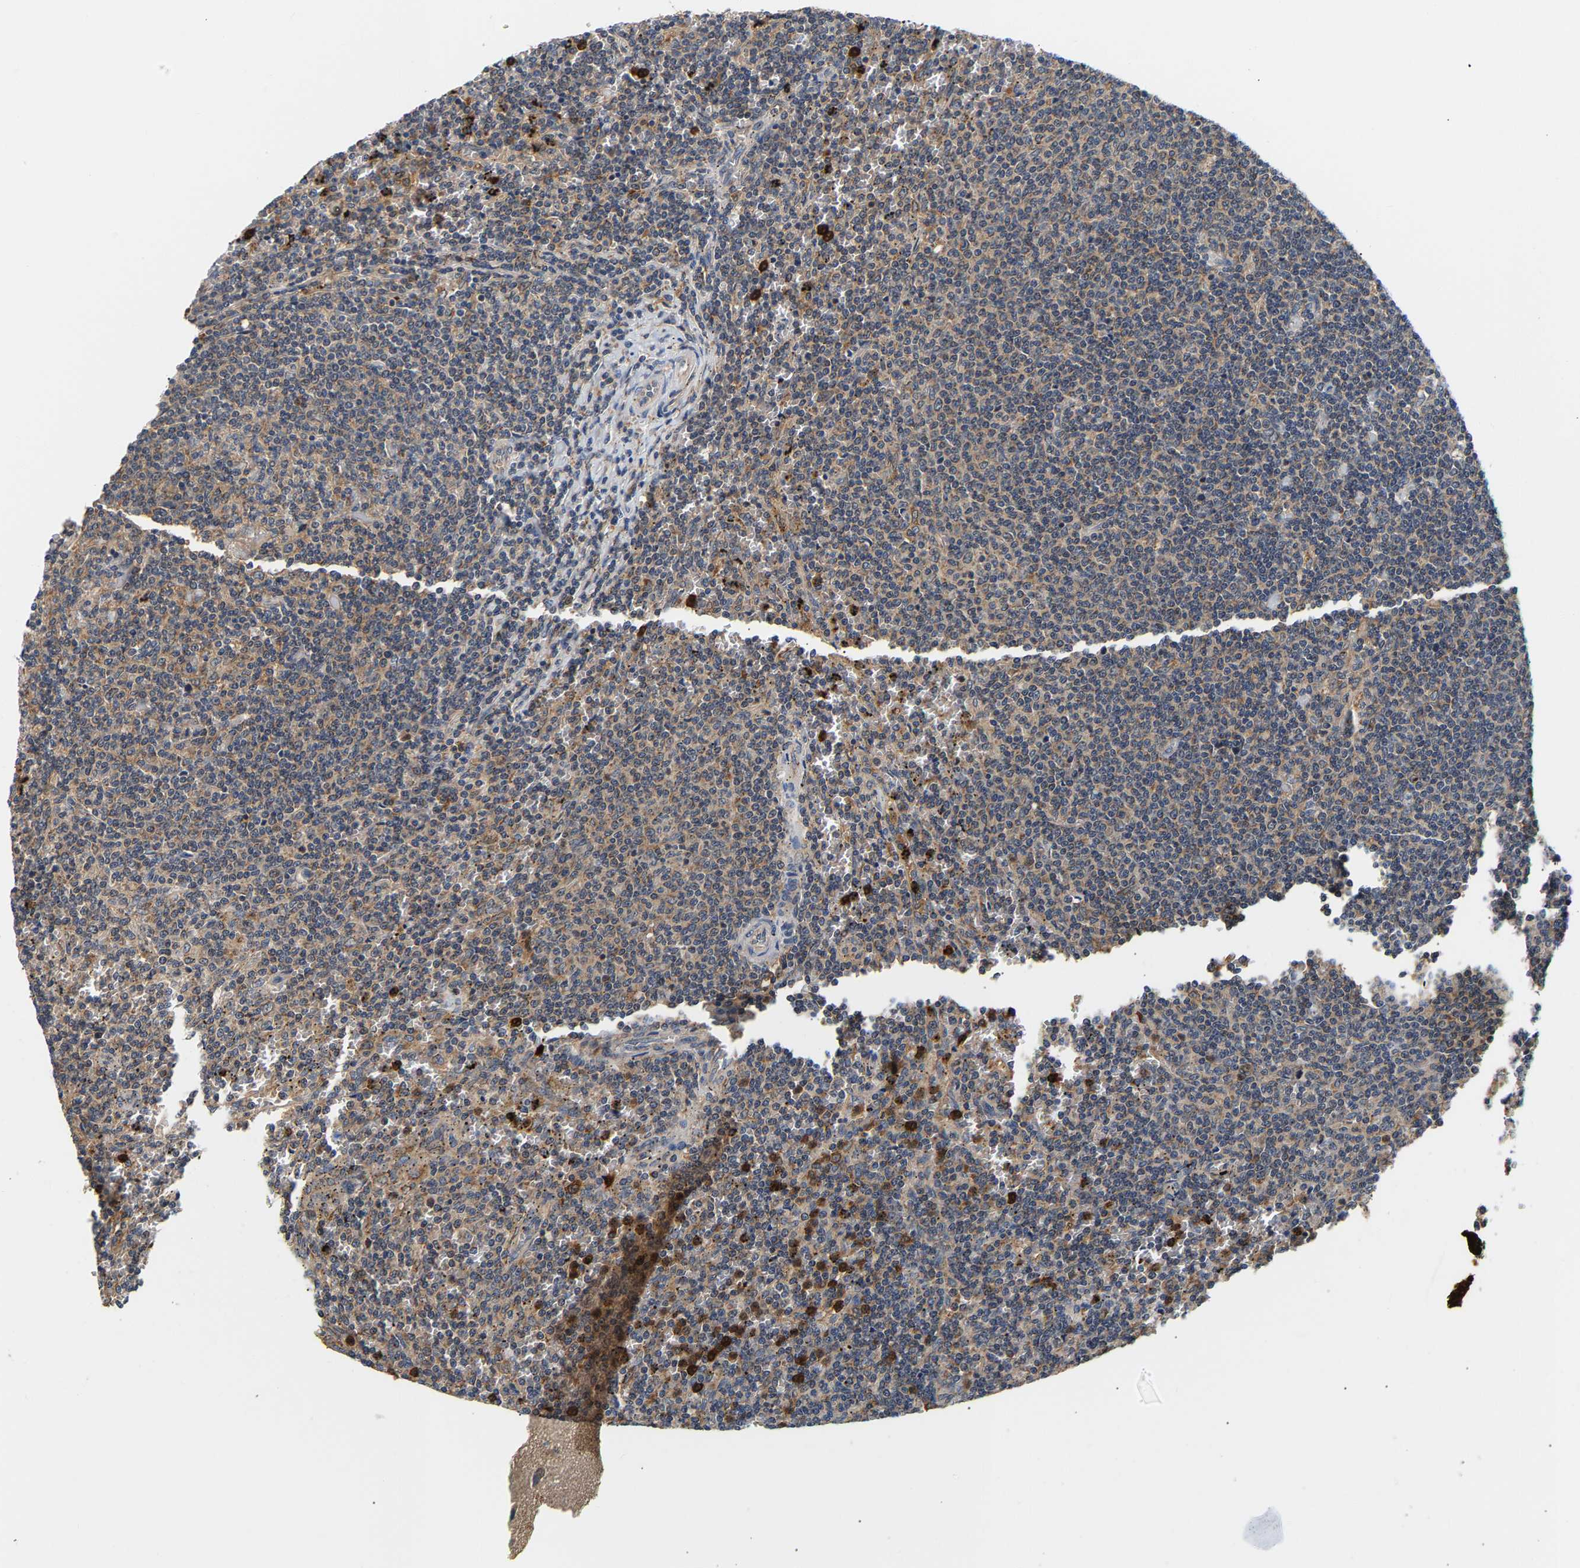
{"staining": {"intensity": "weak", "quantity": "25%-75%", "location": "cytoplasmic/membranous"}, "tissue": "lymphoma", "cell_type": "Tumor cells", "image_type": "cancer", "snomed": [{"axis": "morphology", "description": "Malignant lymphoma, non-Hodgkin's type, Low grade"}, {"axis": "topography", "description": "Spleen"}], "caption": "Low-grade malignant lymphoma, non-Hodgkin's type stained for a protein exhibits weak cytoplasmic/membranous positivity in tumor cells.", "gene": "PPID", "patient": {"sex": "female", "age": 50}}